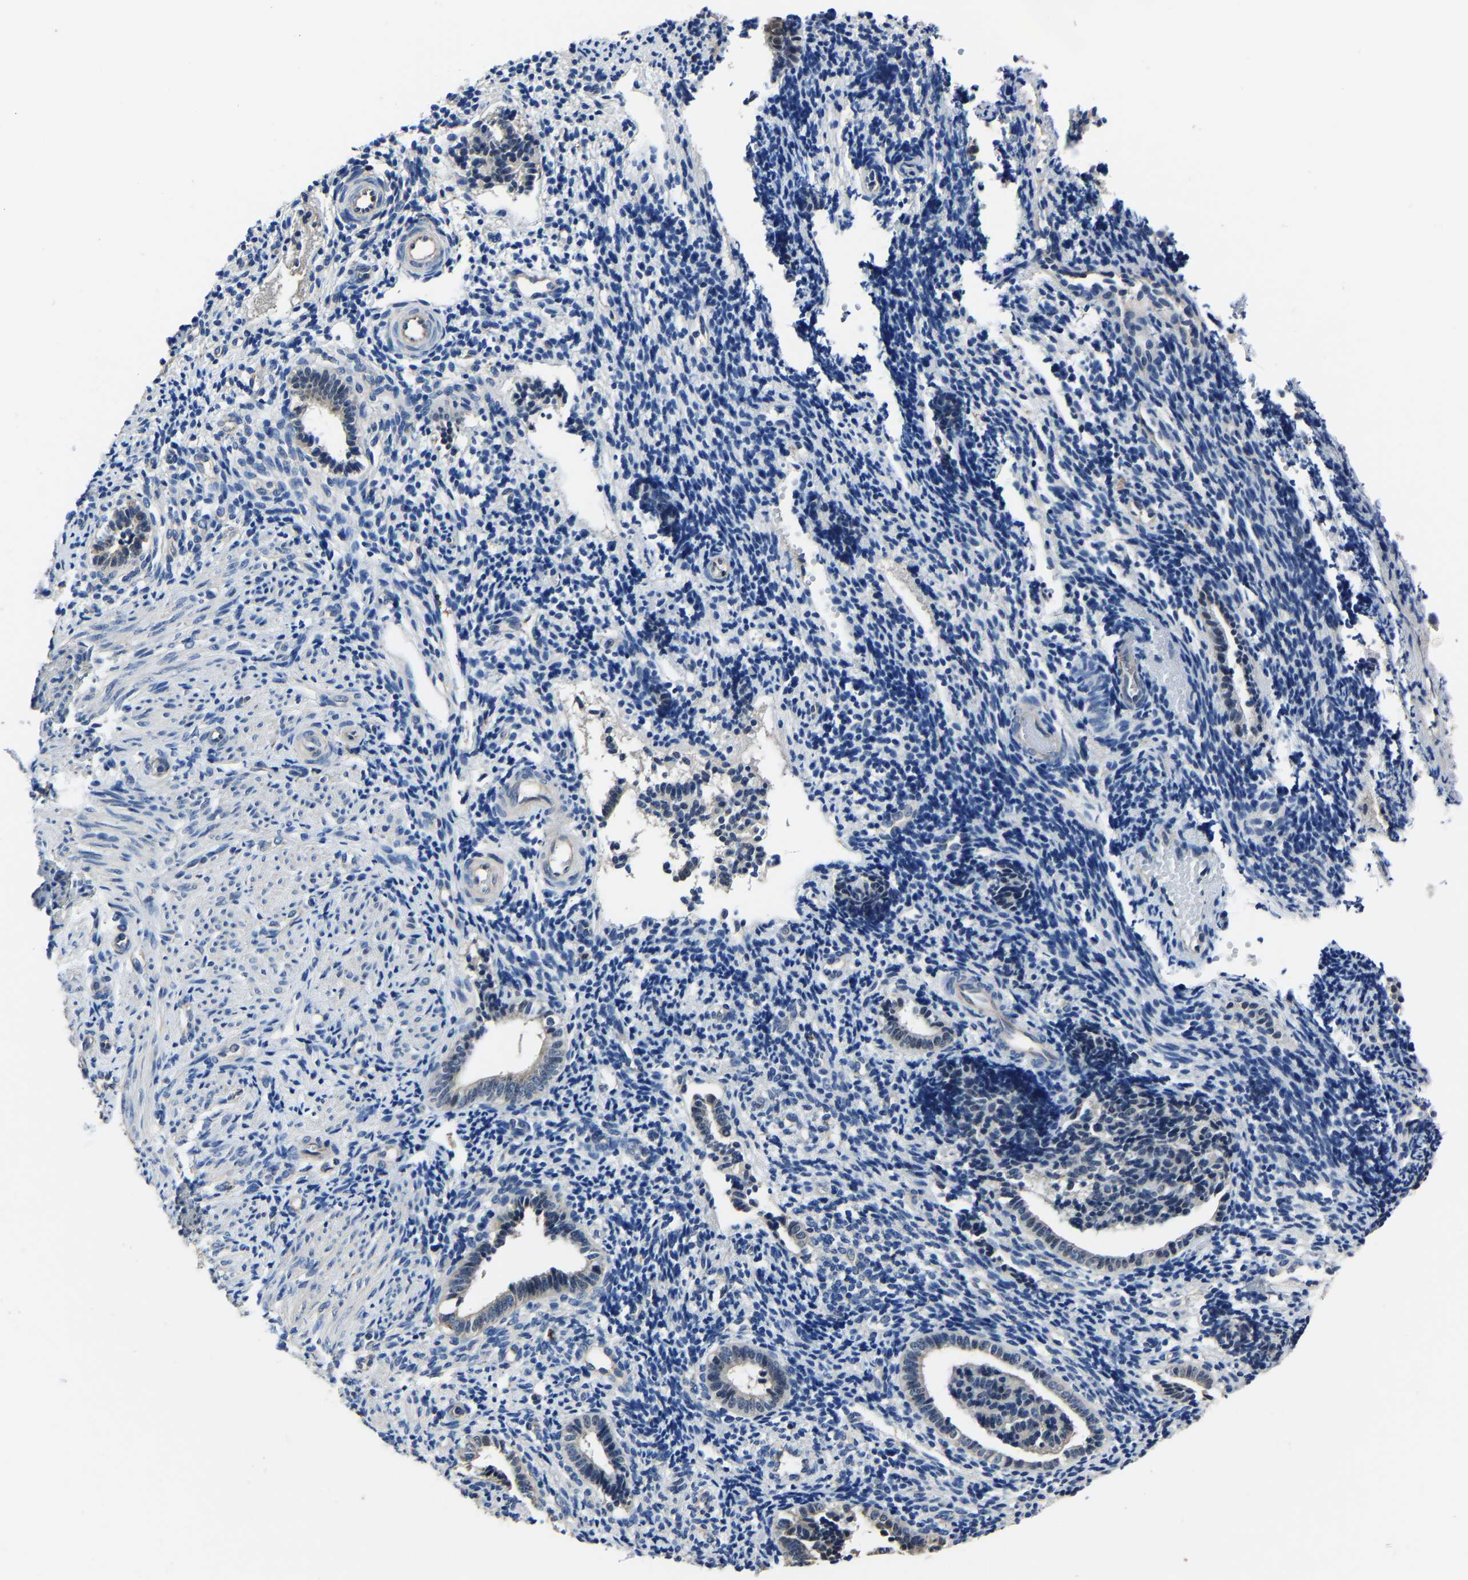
{"staining": {"intensity": "negative", "quantity": "none", "location": "none"}, "tissue": "endometrium", "cell_type": "Cells in endometrial stroma", "image_type": "normal", "snomed": [{"axis": "morphology", "description": "Normal tissue, NOS"}, {"axis": "topography", "description": "Uterus"}, {"axis": "topography", "description": "Endometrium"}], "caption": "Endometrium was stained to show a protein in brown. There is no significant staining in cells in endometrial stroma. (DAB (3,3'-diaminobenzidine) immunohistochemistry, high magnification).", "gene": "STRBP", "patient": {"sex": "female", "age": 33}}